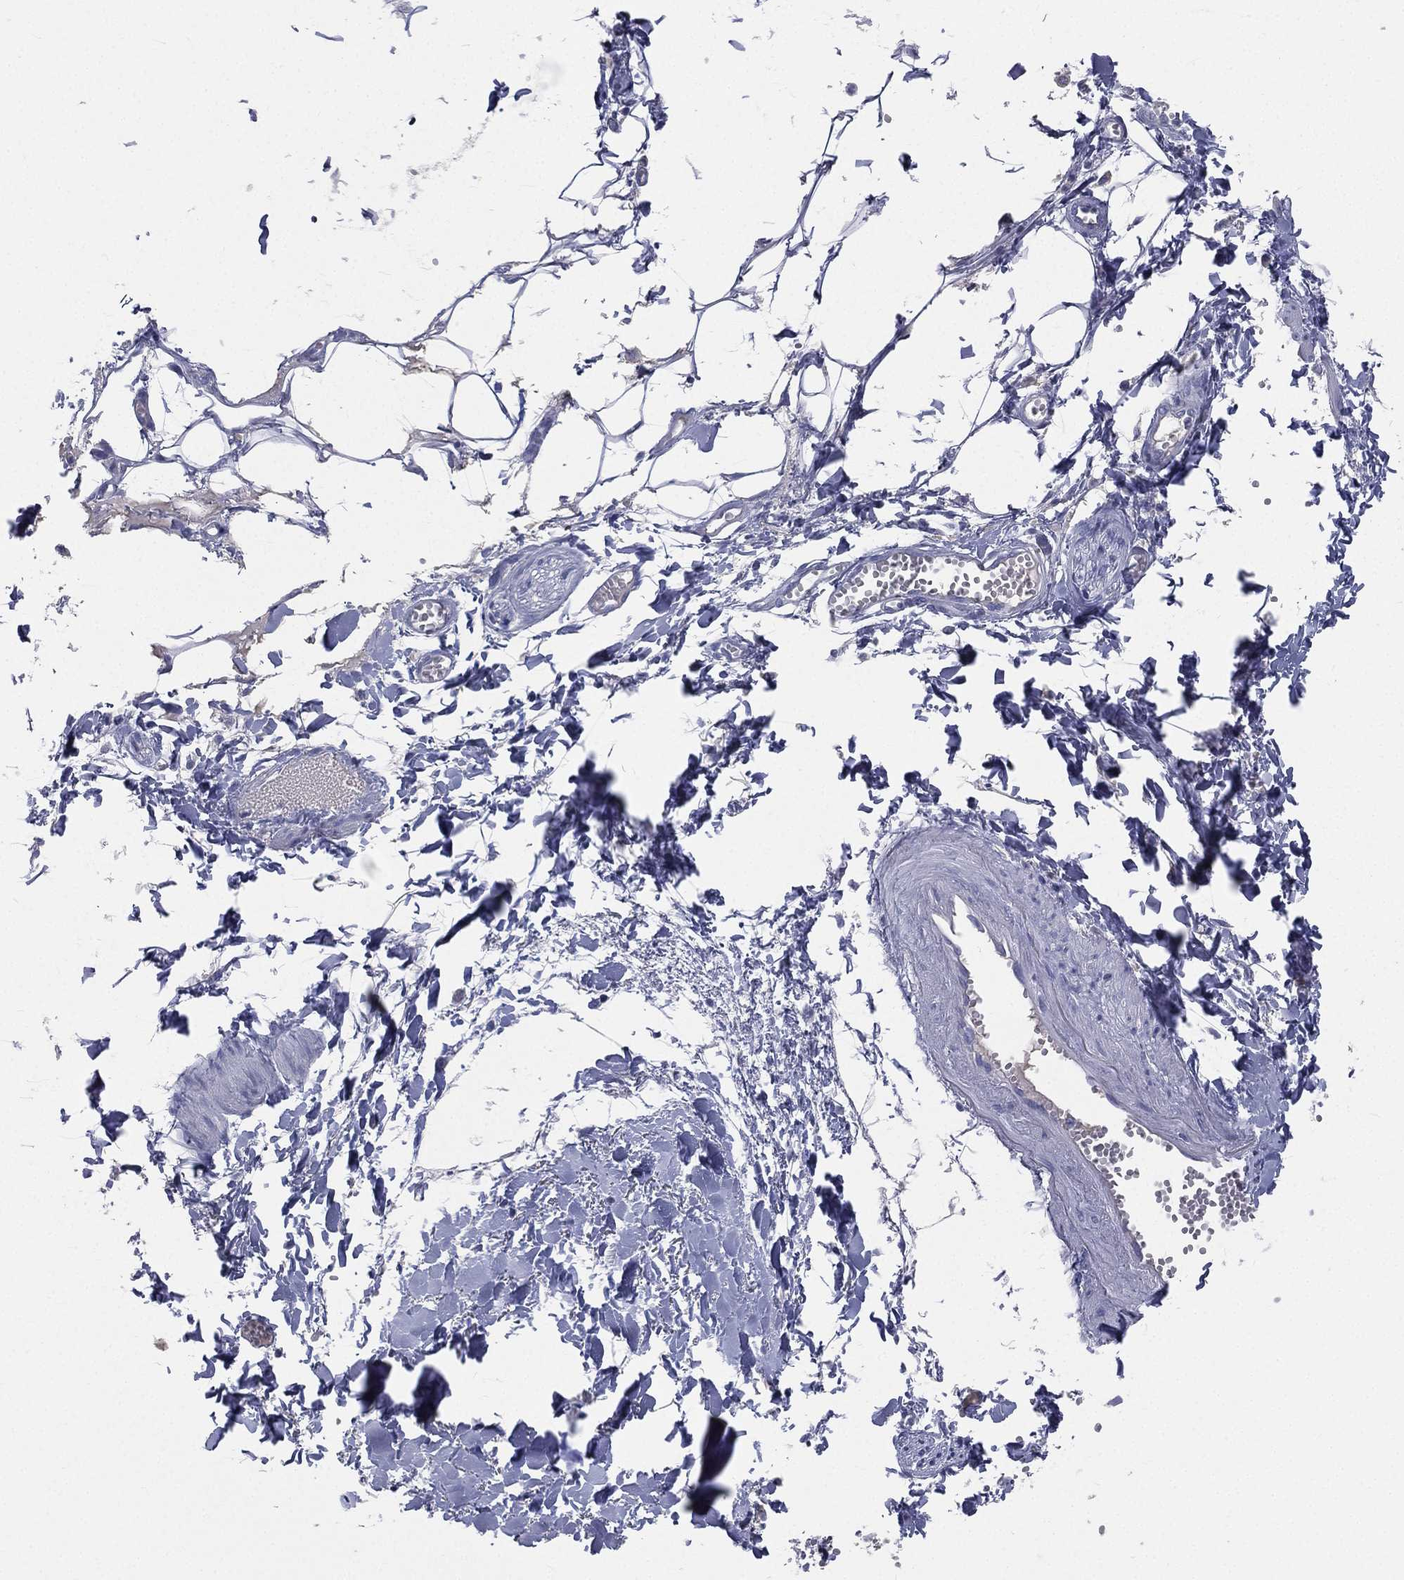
{"staining": {"intensity": "negative", "quantity": "none", "location": "none"}, "tissue": "adipose tissue", "cell_type": "Adipocytes", "image_type": "normal", "snomed": [{"axis": "morphology", "description": "Normal tissue, NOS"}, {"axis": "morphology", "description": "Squamous cell carcinoma, NOS"}, {"axis": "topography", "description": "Cartilage tissue"}, {"axis": "topography", "description": "Lung"}], "caption": "DAB (3,3'-diaminobenzidine) immunohistochemical staining of unremarkable adipose tissue reveals no significant expression in adipocytes. (IHC, brightfield microscopy, high magnification).", "gene": "CD3D", "patient": {"sex": "male", "age": 66}}